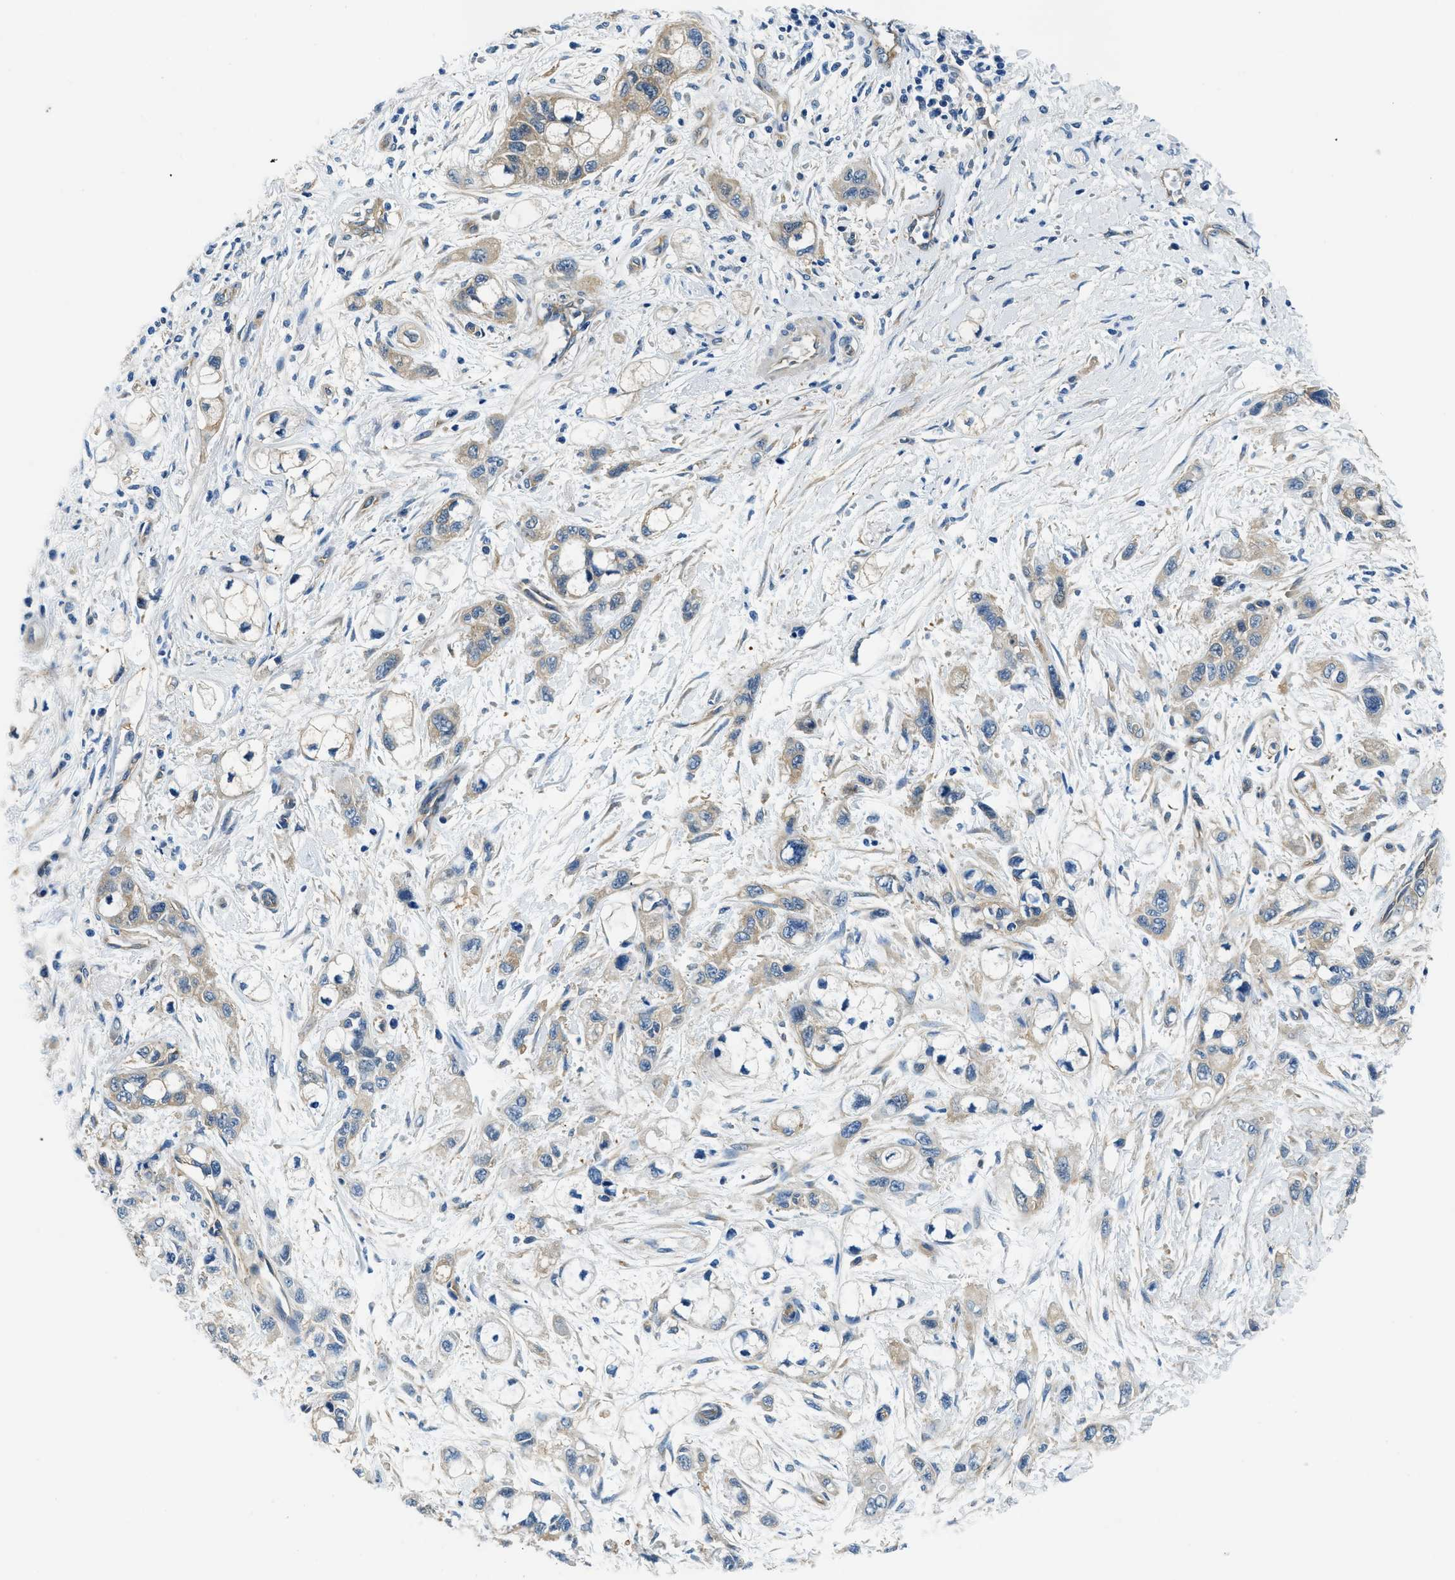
{"staining": {"intensity": "moderate", "quantity": ">75%", "location": "cytoplasmic/membranous"}, "tissue": "pancreatic cancer", "cell_type": "Tumor cells", "image_type": "cancer", "snomed": [{"axis": "morphology", "description": "Adenocarcinoma, NOS"}, {"axis": "topography", "description": "Pancreas"}], "caption": "A brown stain shows moderate cytoplasmic/membranous positivity of a protein in pancreatic cancer tumor cells. (DAB (3,3'-diaminobenzidine) IHC, brown staining for protein, blue staining for nuclei).", "gene": "TWF1", "patient": {"sex": "male", "age": 74}}